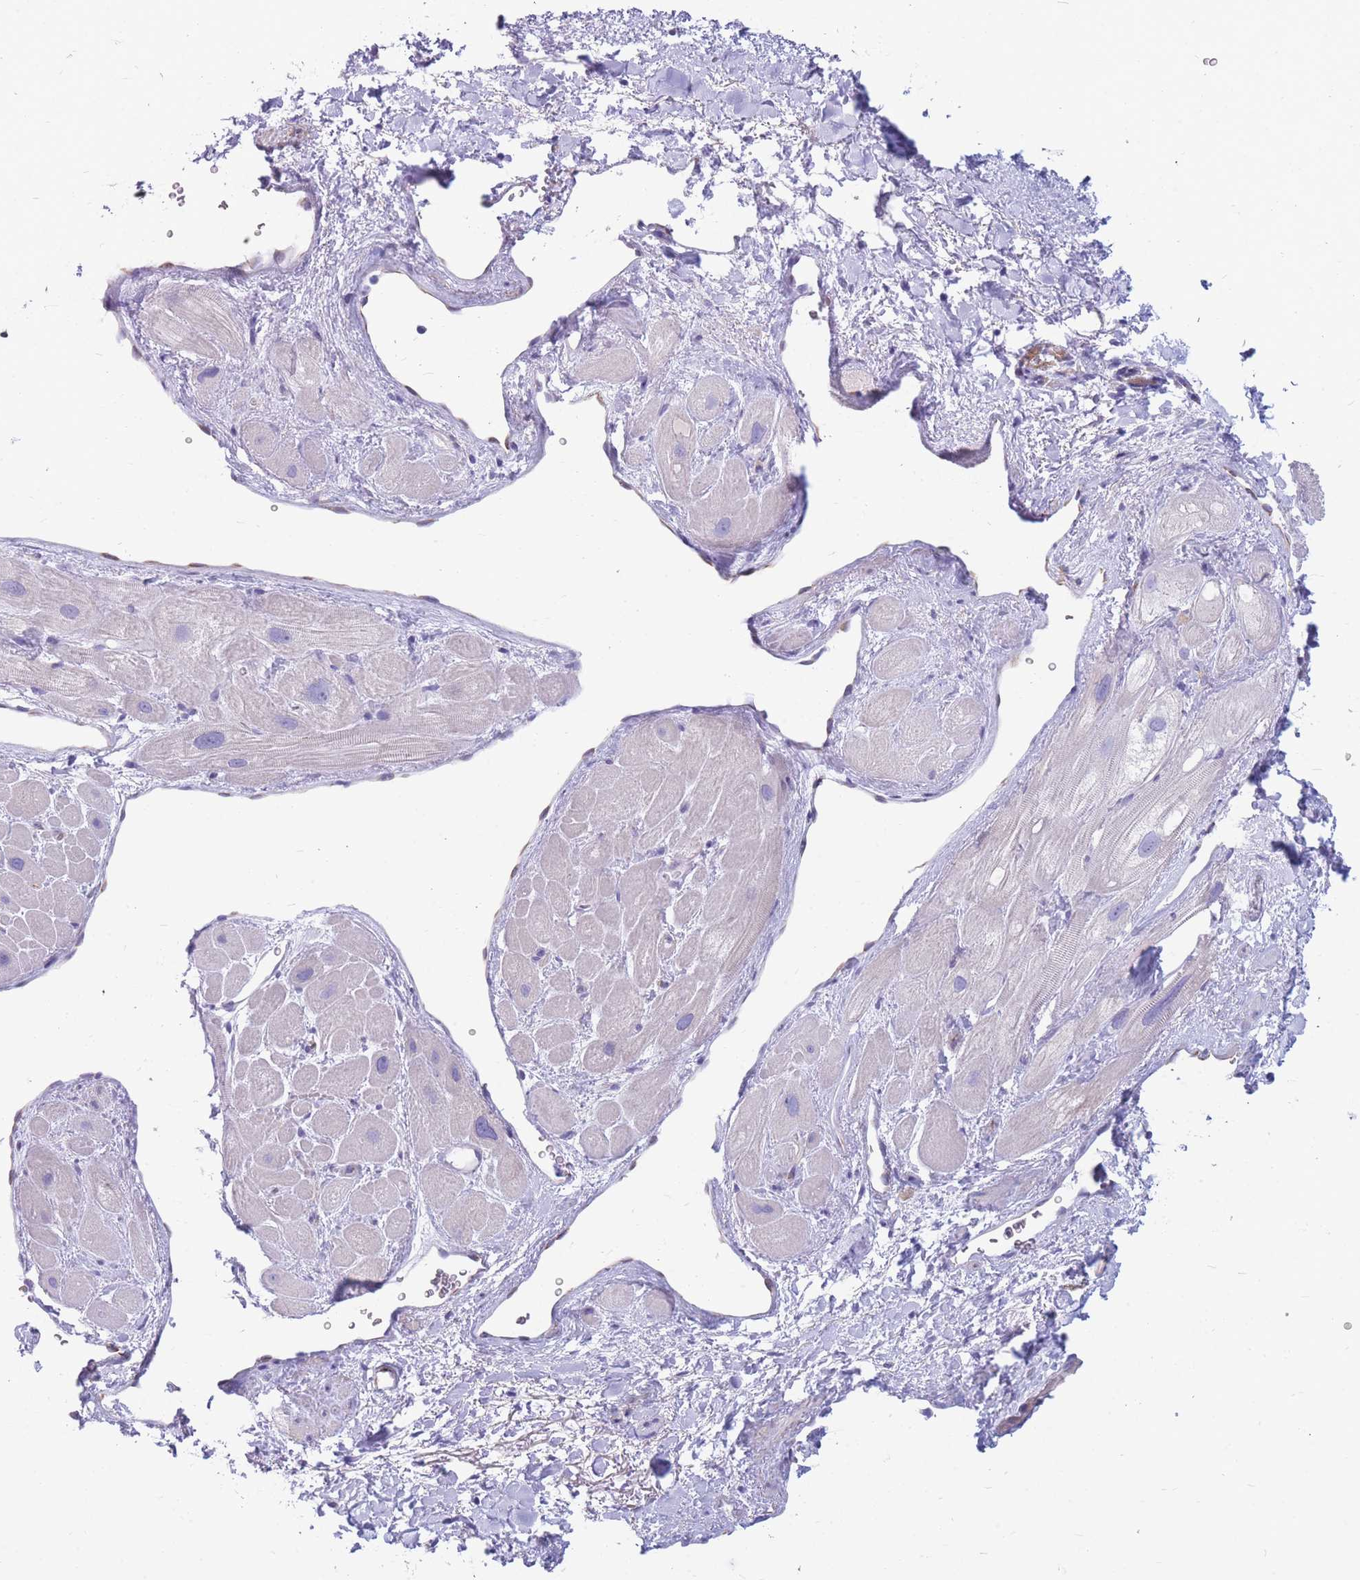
{"staining": {"intensity": "negative", "quantity": "none", "location": "none"}, "tissue": "heart muscle", "cell_type": "Cardiomyocytes", "image_type": "normal", "snomed": [{"axis": "morphology", "description": "Normal tissue, NOS"}, {"axis": "topography", "description": "Heart"}], "caption": "Immunohistochemistry (IHC) of normal heart muscle exhibits no expression in cardiomyocytes. The staining is performed using DAB brown chromogen with nuclei counter-stained in using hematoxylin.", "gene": "MTSS2", "patient": {"sex": "male", "age": 49}}